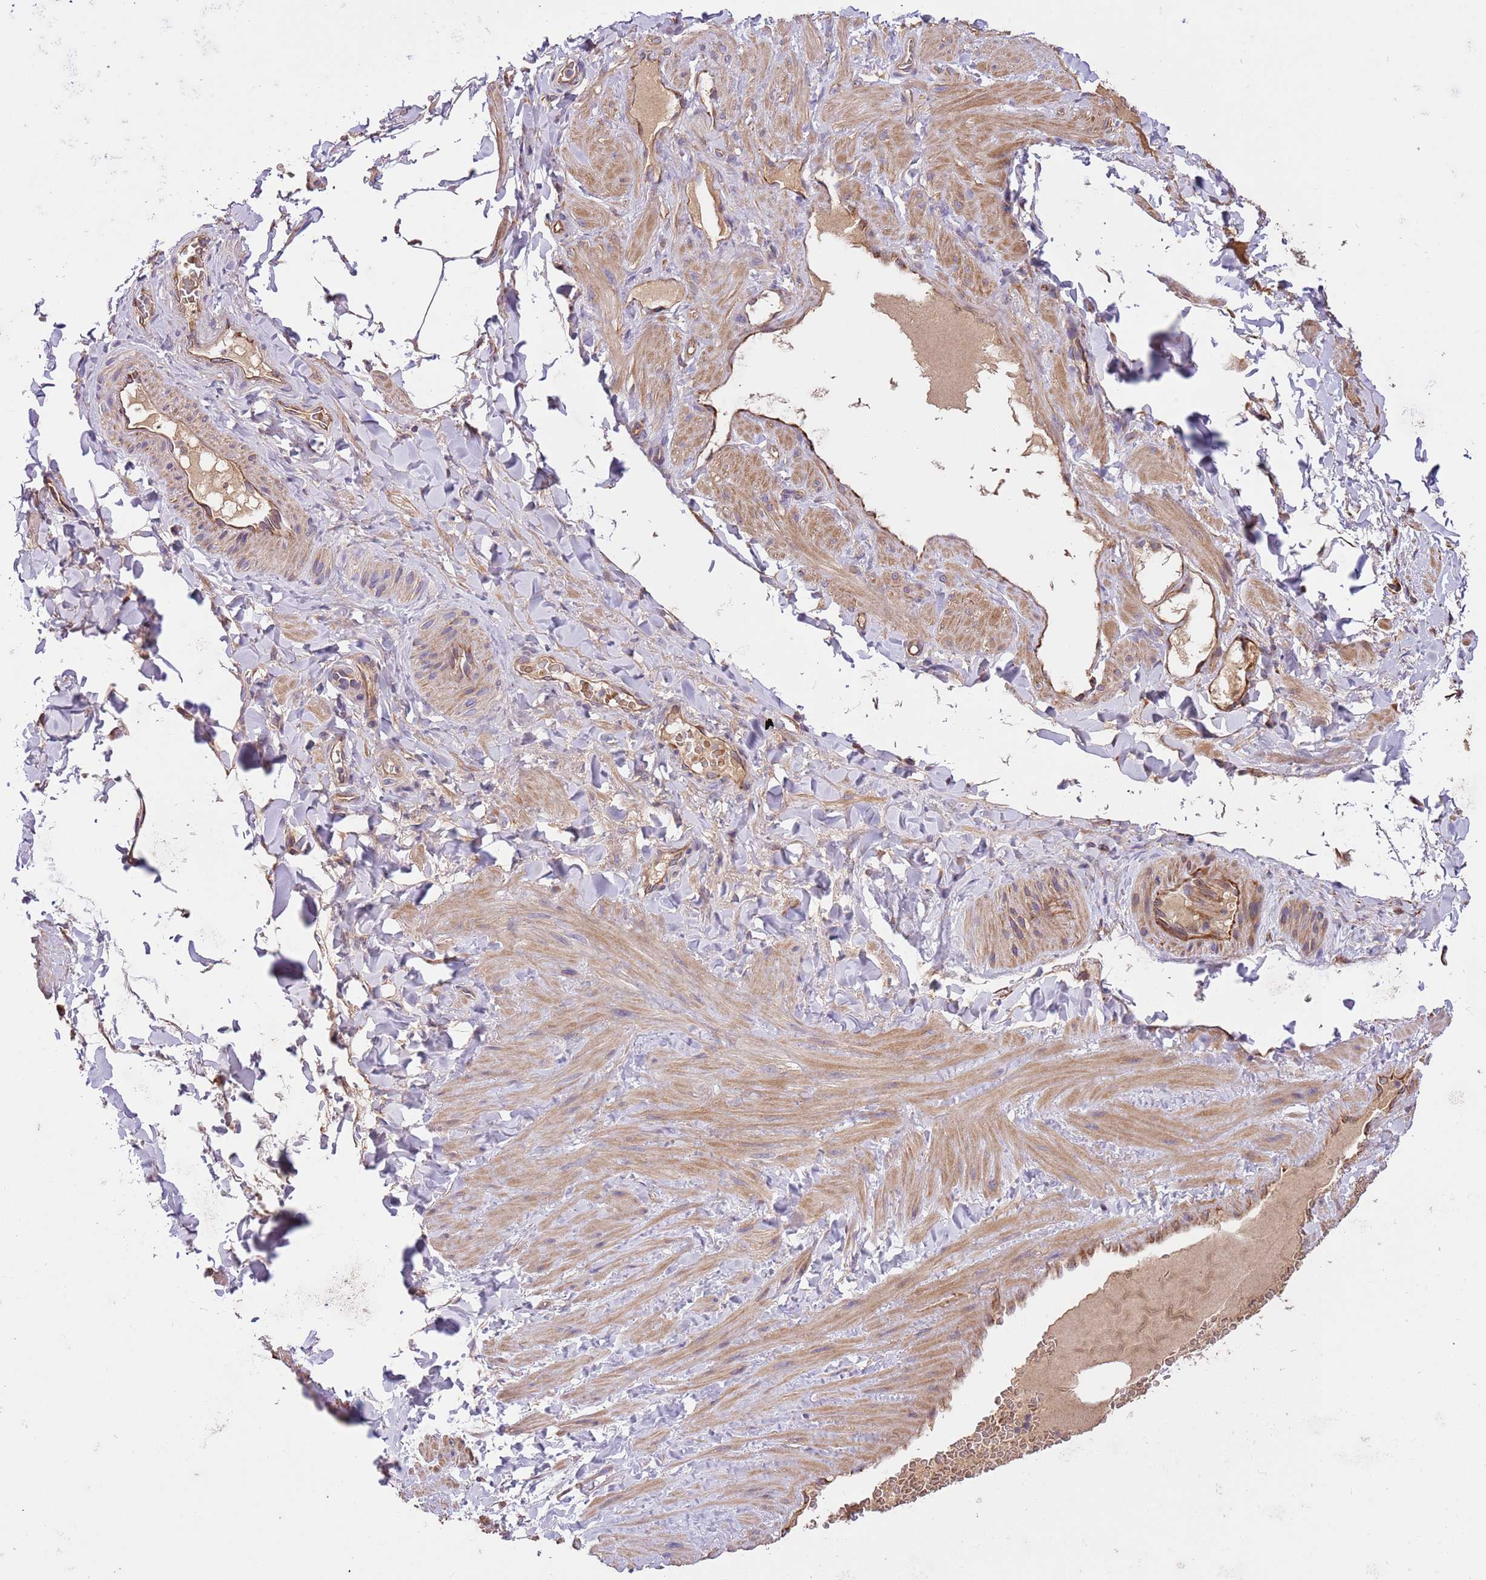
{"staining": {"intensity": "negative", "quantity": "none", "location": "none"}, "tissue": "adipose tissue", "cell_type": "Adipocytes", "image_type": "normal", "snomed": [{"axis": "morphology", "description": "Normal tissue, NOS"}, {"axis": "topography", "description": "Soft tissue"}, {"axis": "topography", "description": "Vascular tissue"}], "caption": "DAB (3,3'-diaminobenzidine) immunohistochemical staining of normal human adipose tissue demonstrates no significant expression in adipocytes. (DAB (3,3'-diaminobenzidine) IHC, high magnification).", "gene": "FAM89B", "patient": {"sex": "male", "age": 54}}